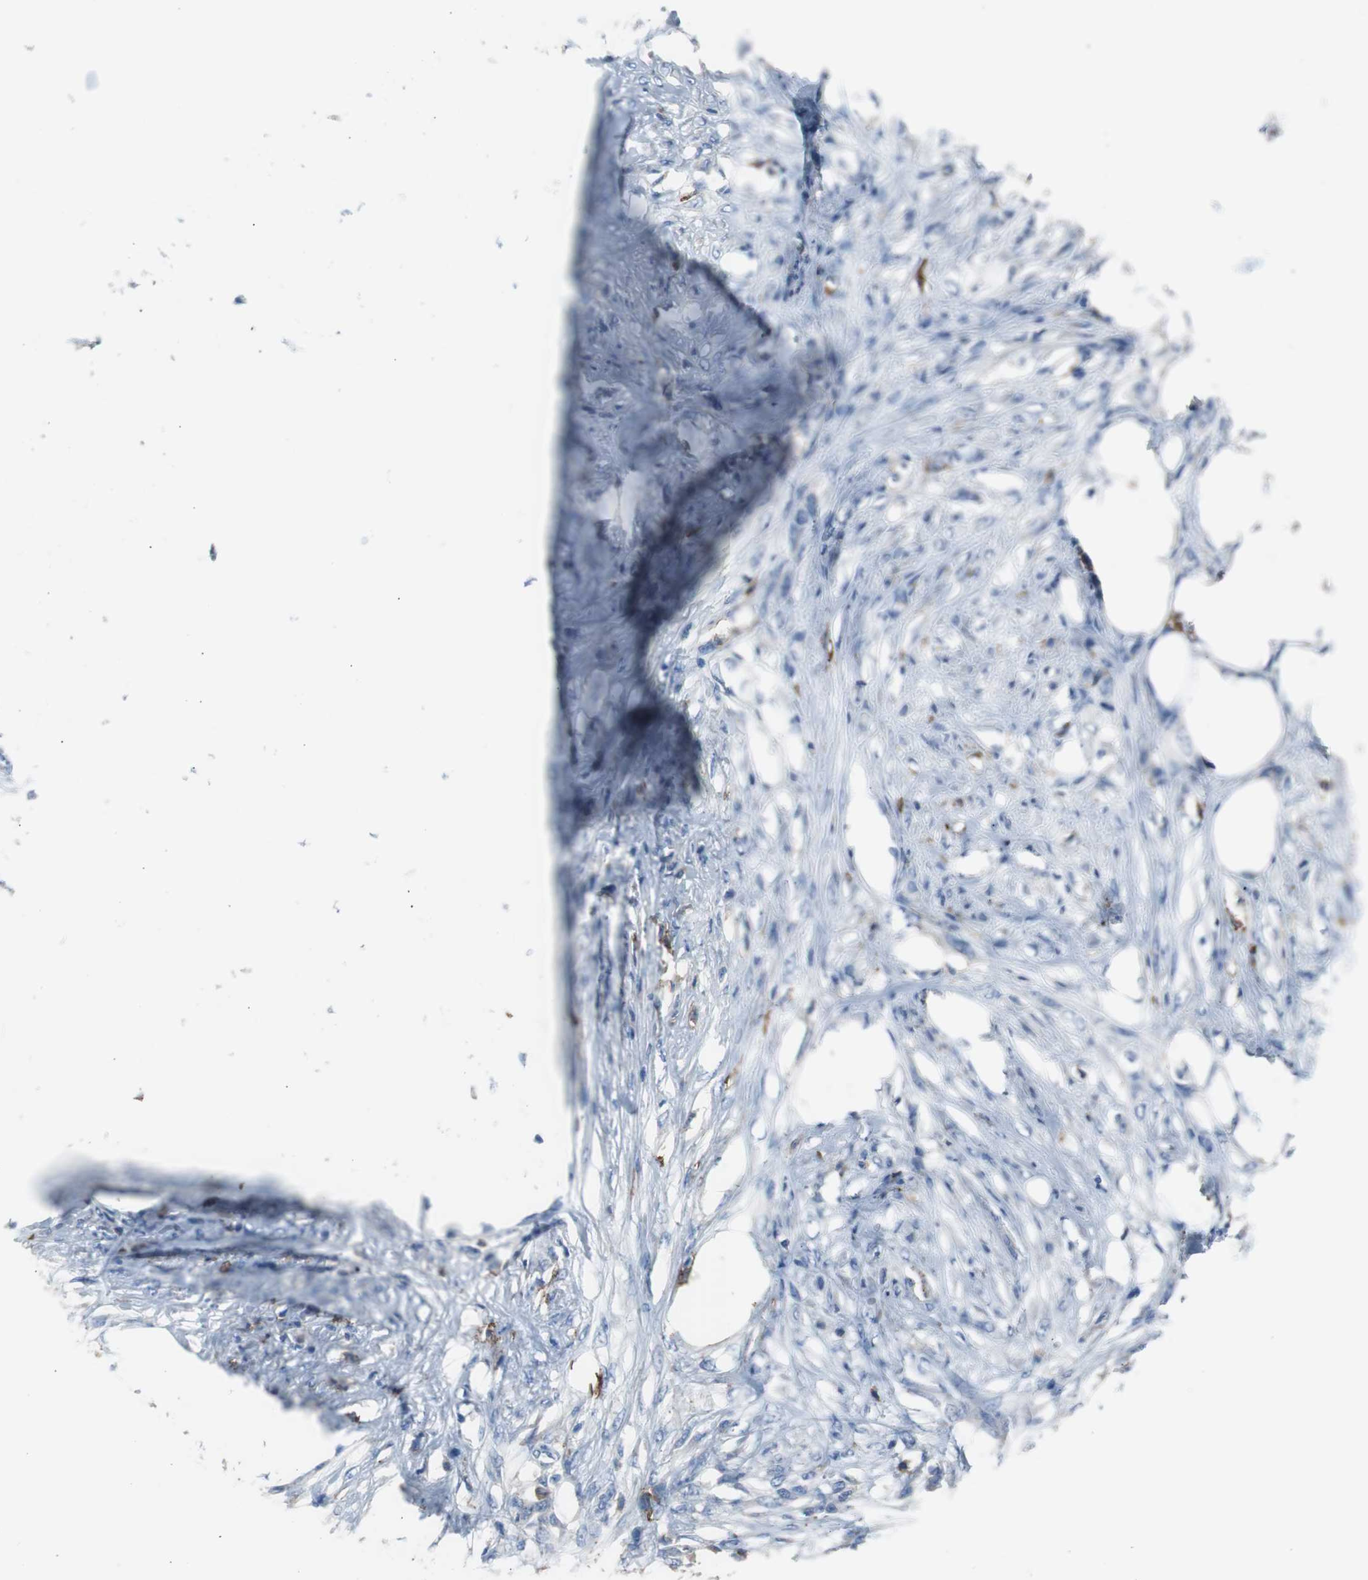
{"staining": {"intensity": "negative", "quantity": "none", "location": "none"}, "tissue": "skin cancer", "cell_type": "Tumor cells", "image_type": "cancer", "snomed": [{"axis": "morphology", "description": "Normal tissue, NOS"}, {"axis": "morphology", "description": "Squamous cell carcinoma, NOS"}, {"axis": "topography", "description": "Skin"}], "caption": "Human skin cancer stained for a protein using immunohistochemistry (IHC) exhibits no staining in tumor cells.", "gene": "FCGR2B", "patient": {"sex": "female", "age": 59}}